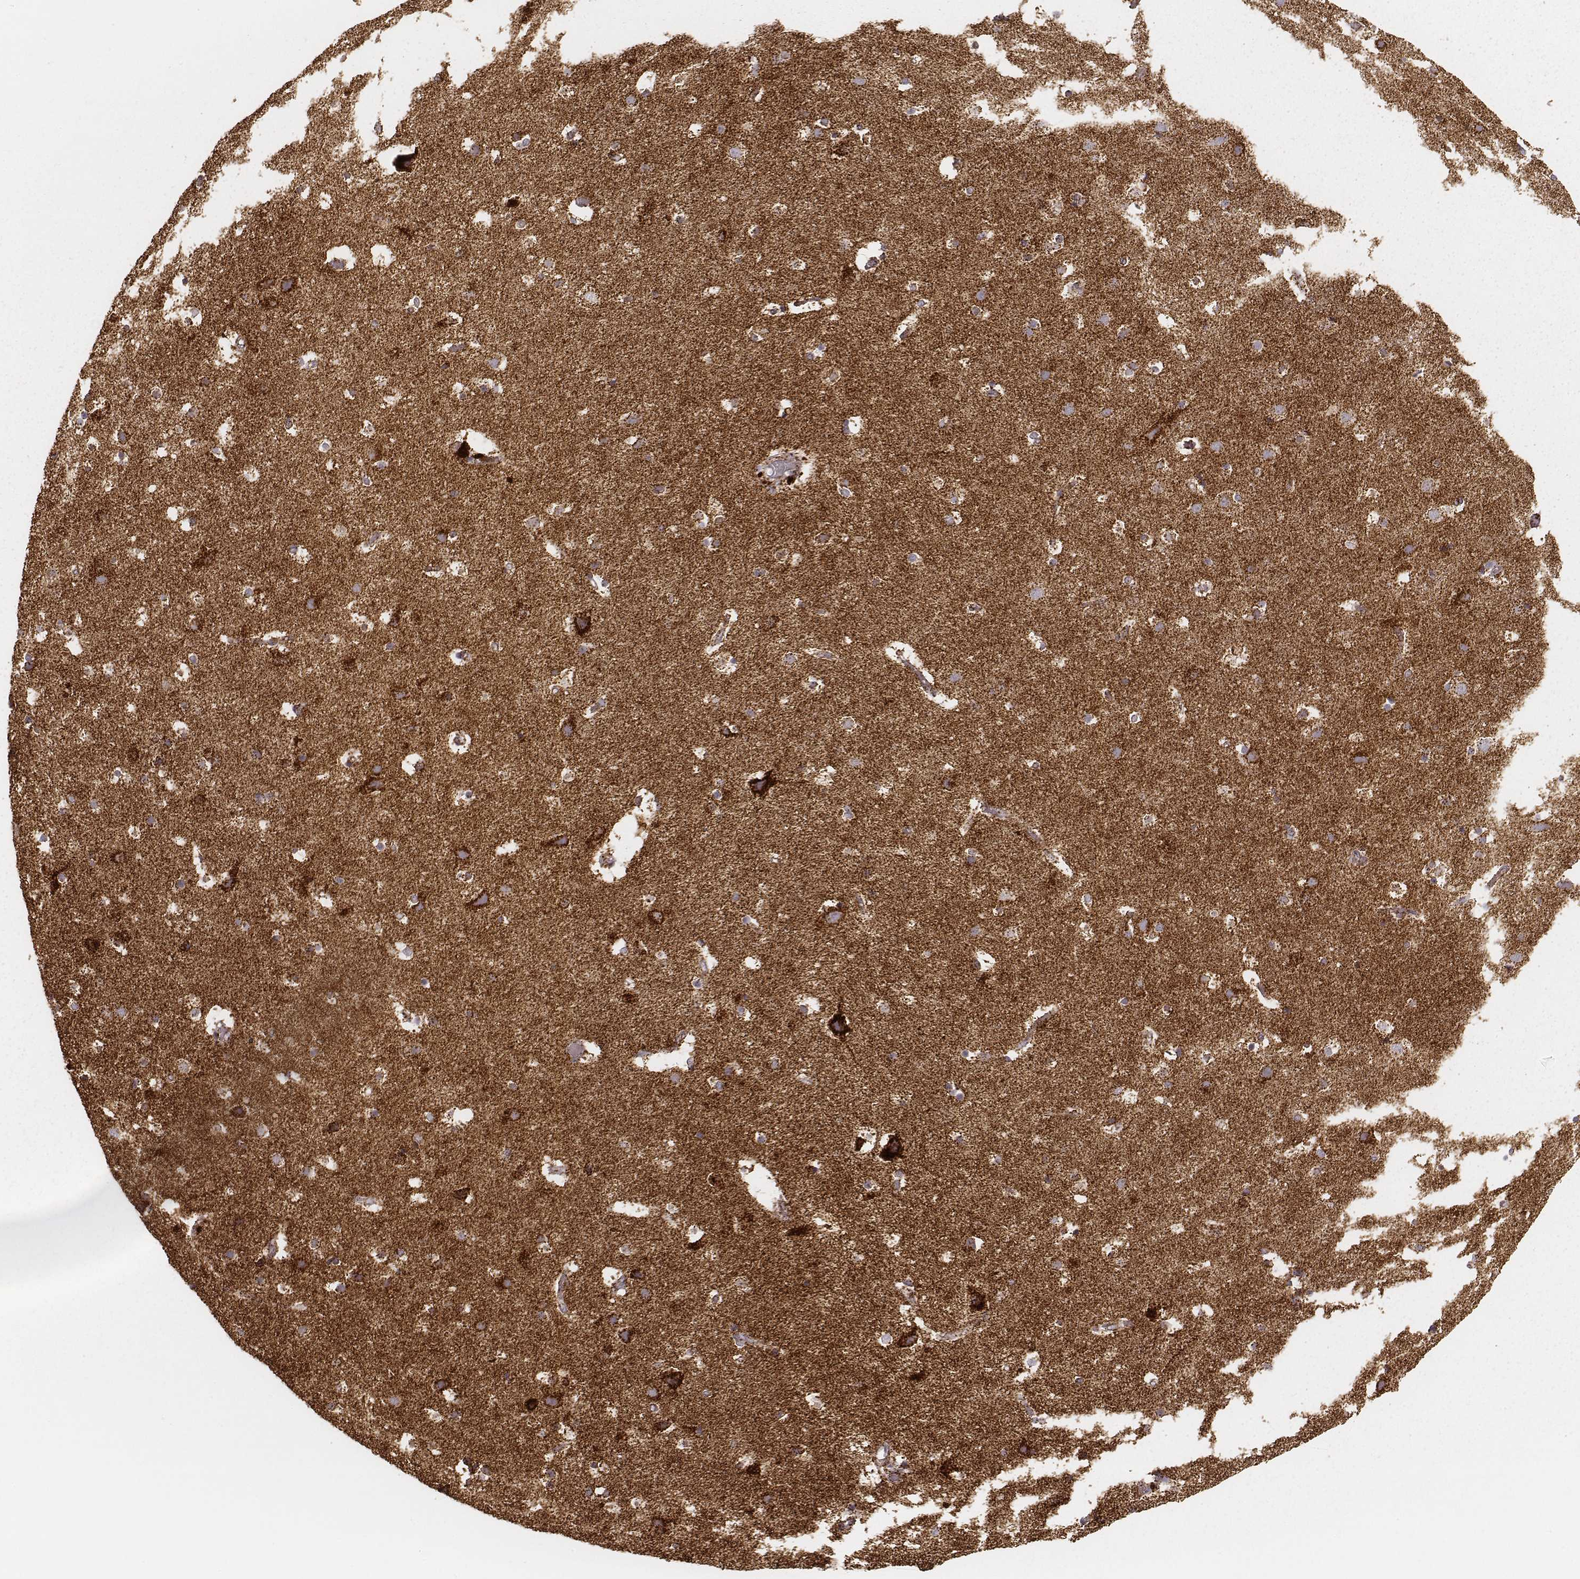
{"staining": {"intensity": "moderate", "quantity": ">75%", "location": "cytoplasmic/membranous"}, "tissue": "cerebral cortex", "cell_type": "Endothelial cells", "image_type": "normal", "snomed": [{"axis": "morphology", "description": "Normal tissue, NOS"}, {"axis": "topography", "description": "Cerebral cortex"}], "caption": "Cerebral cortex stained with immunohistochemistry (IHC) shows moderate cytoplasmic/membranous staining in about >75% of endothelial cells.", "gene": "CS", "patient": {"sex": "female", "age": 52}}